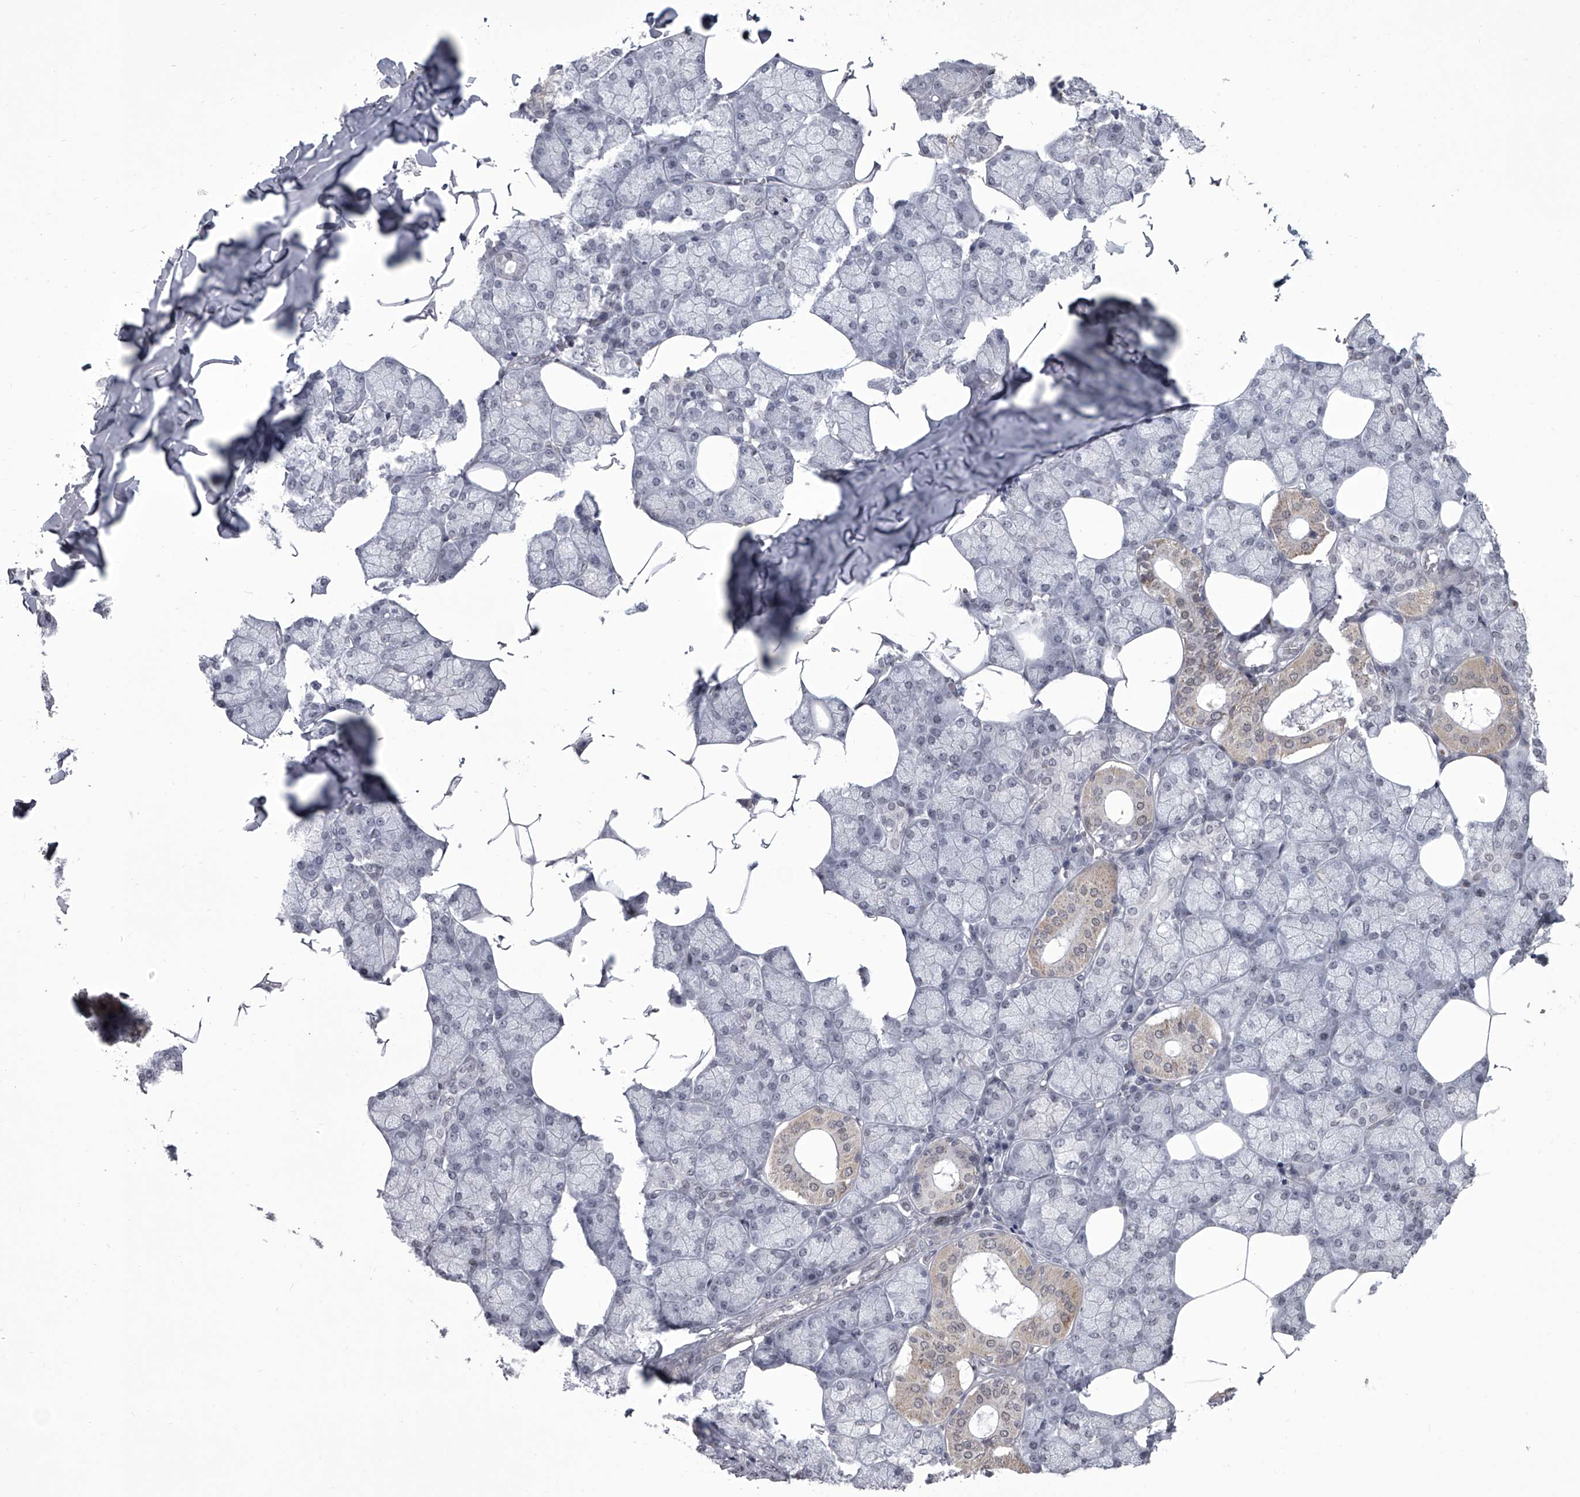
{"staining": {"intensity": "moderate", "quantity": "<25%", "location": "cytoplasmic/membranous,nuclear"}, "tissue": "salivary gland", "cell_type": "Glandular cells", "image_type": "normal", "snomed": [{"axis": "morphology", "description": "Normal tissue, NOS"}, {"axis": "topography", "description": "Salivary gland"}], "caption": "DAB immunohistochemical staining of benign human salivary gland displays moderate cytoplasmic/membranous,nuclear protein staining in approximately <25% of glandular cells.", "gene": "MLLT1", "patient": {"sex": "male", "age": 62}}